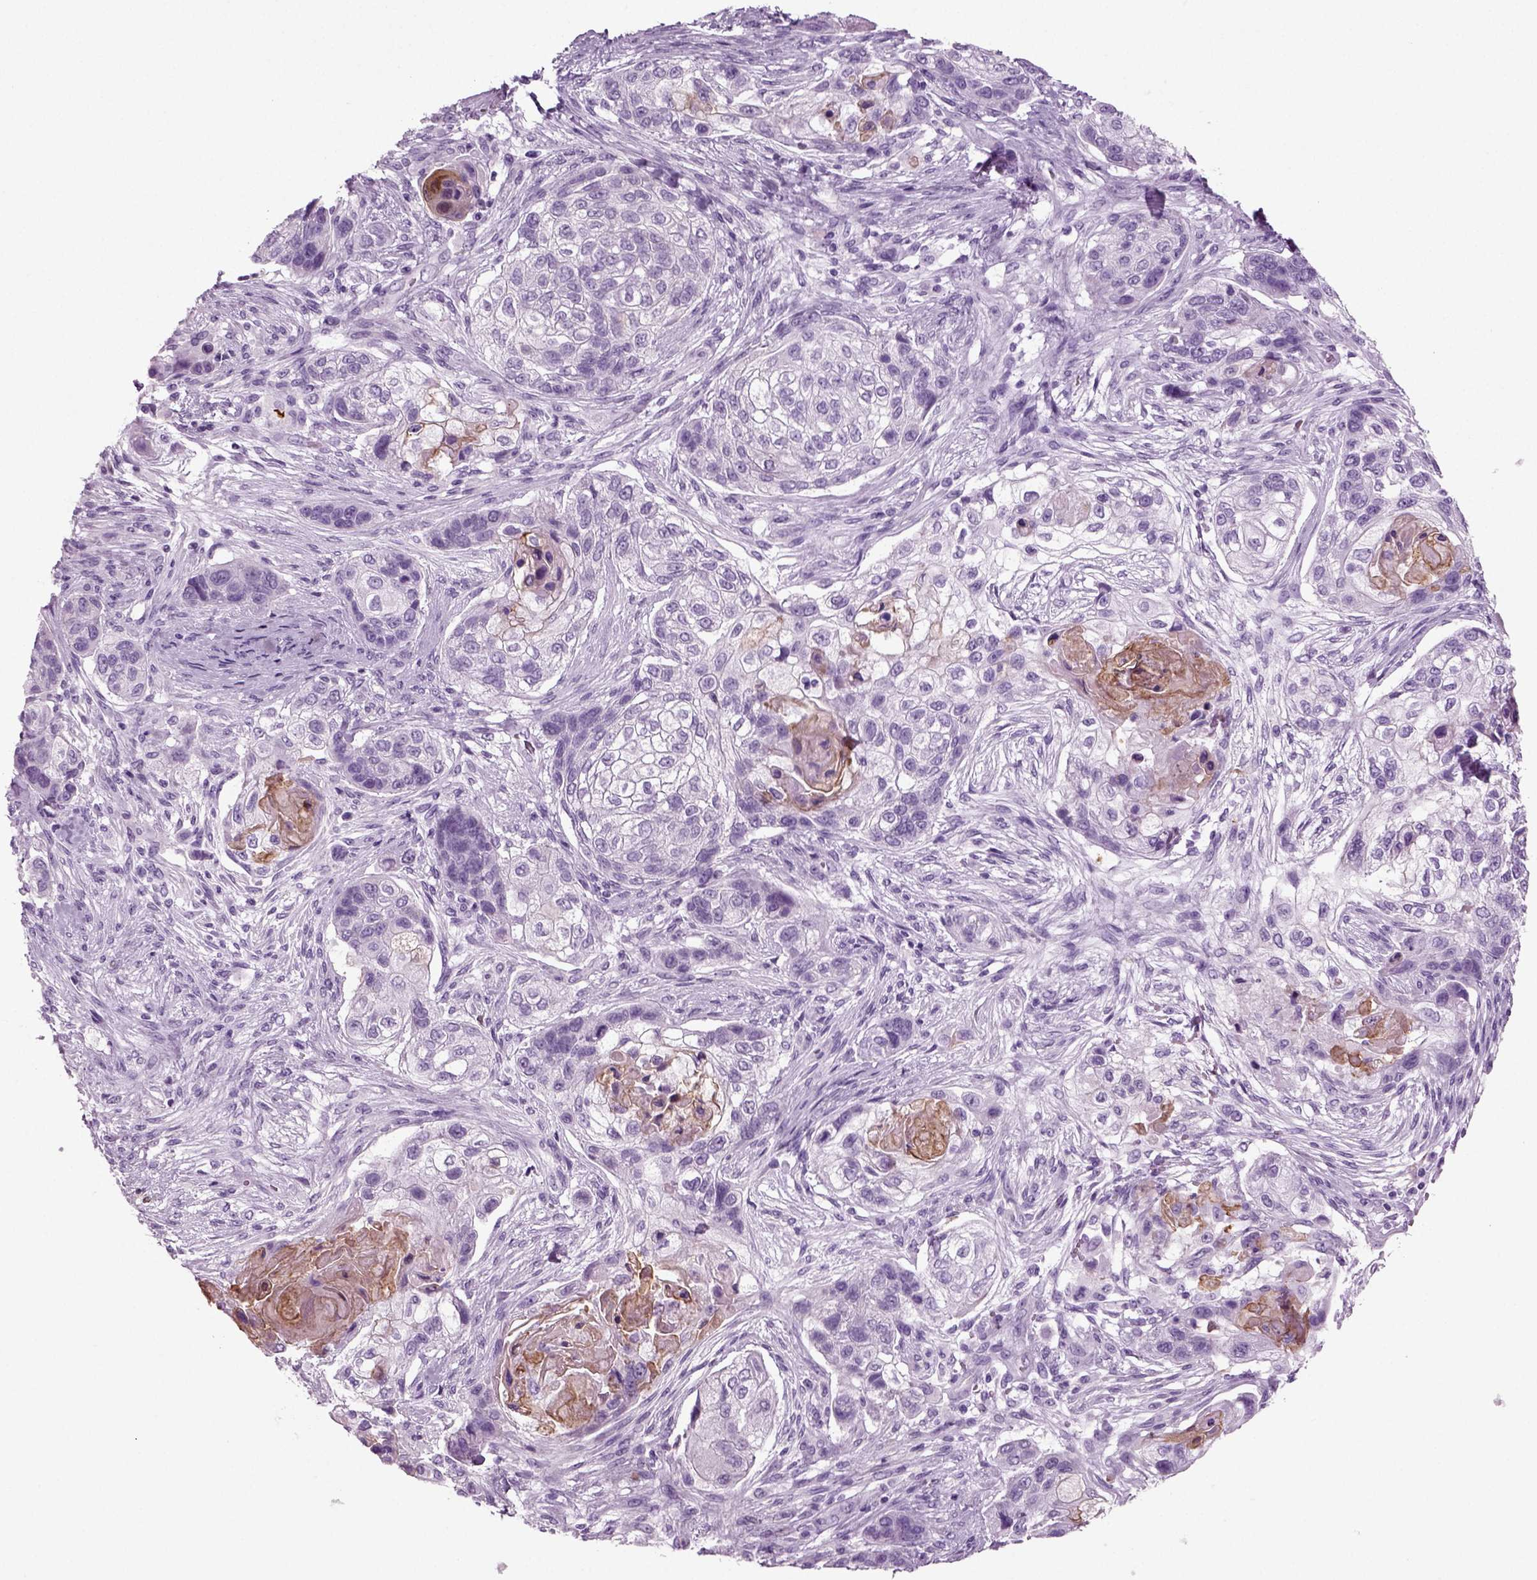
{"staining": {"intensity": "negative", "quantity": "none", "location": "none"}, "tissue": "lung cancer", "cell_type": "Tumor cells", "image_type": "cancer", "snomed": [{"axis": "morphology", "description": "Squamous cell carcinoma, NOS"}, {"axis": "topography", "description": "Lung"}], "caption": "Protein analysis of squamous cell carcinoma (lung) reveals no significant staining in tumor cells.", "gene": "CRABP1", "patient": {"sex": "male", "age": 69}}